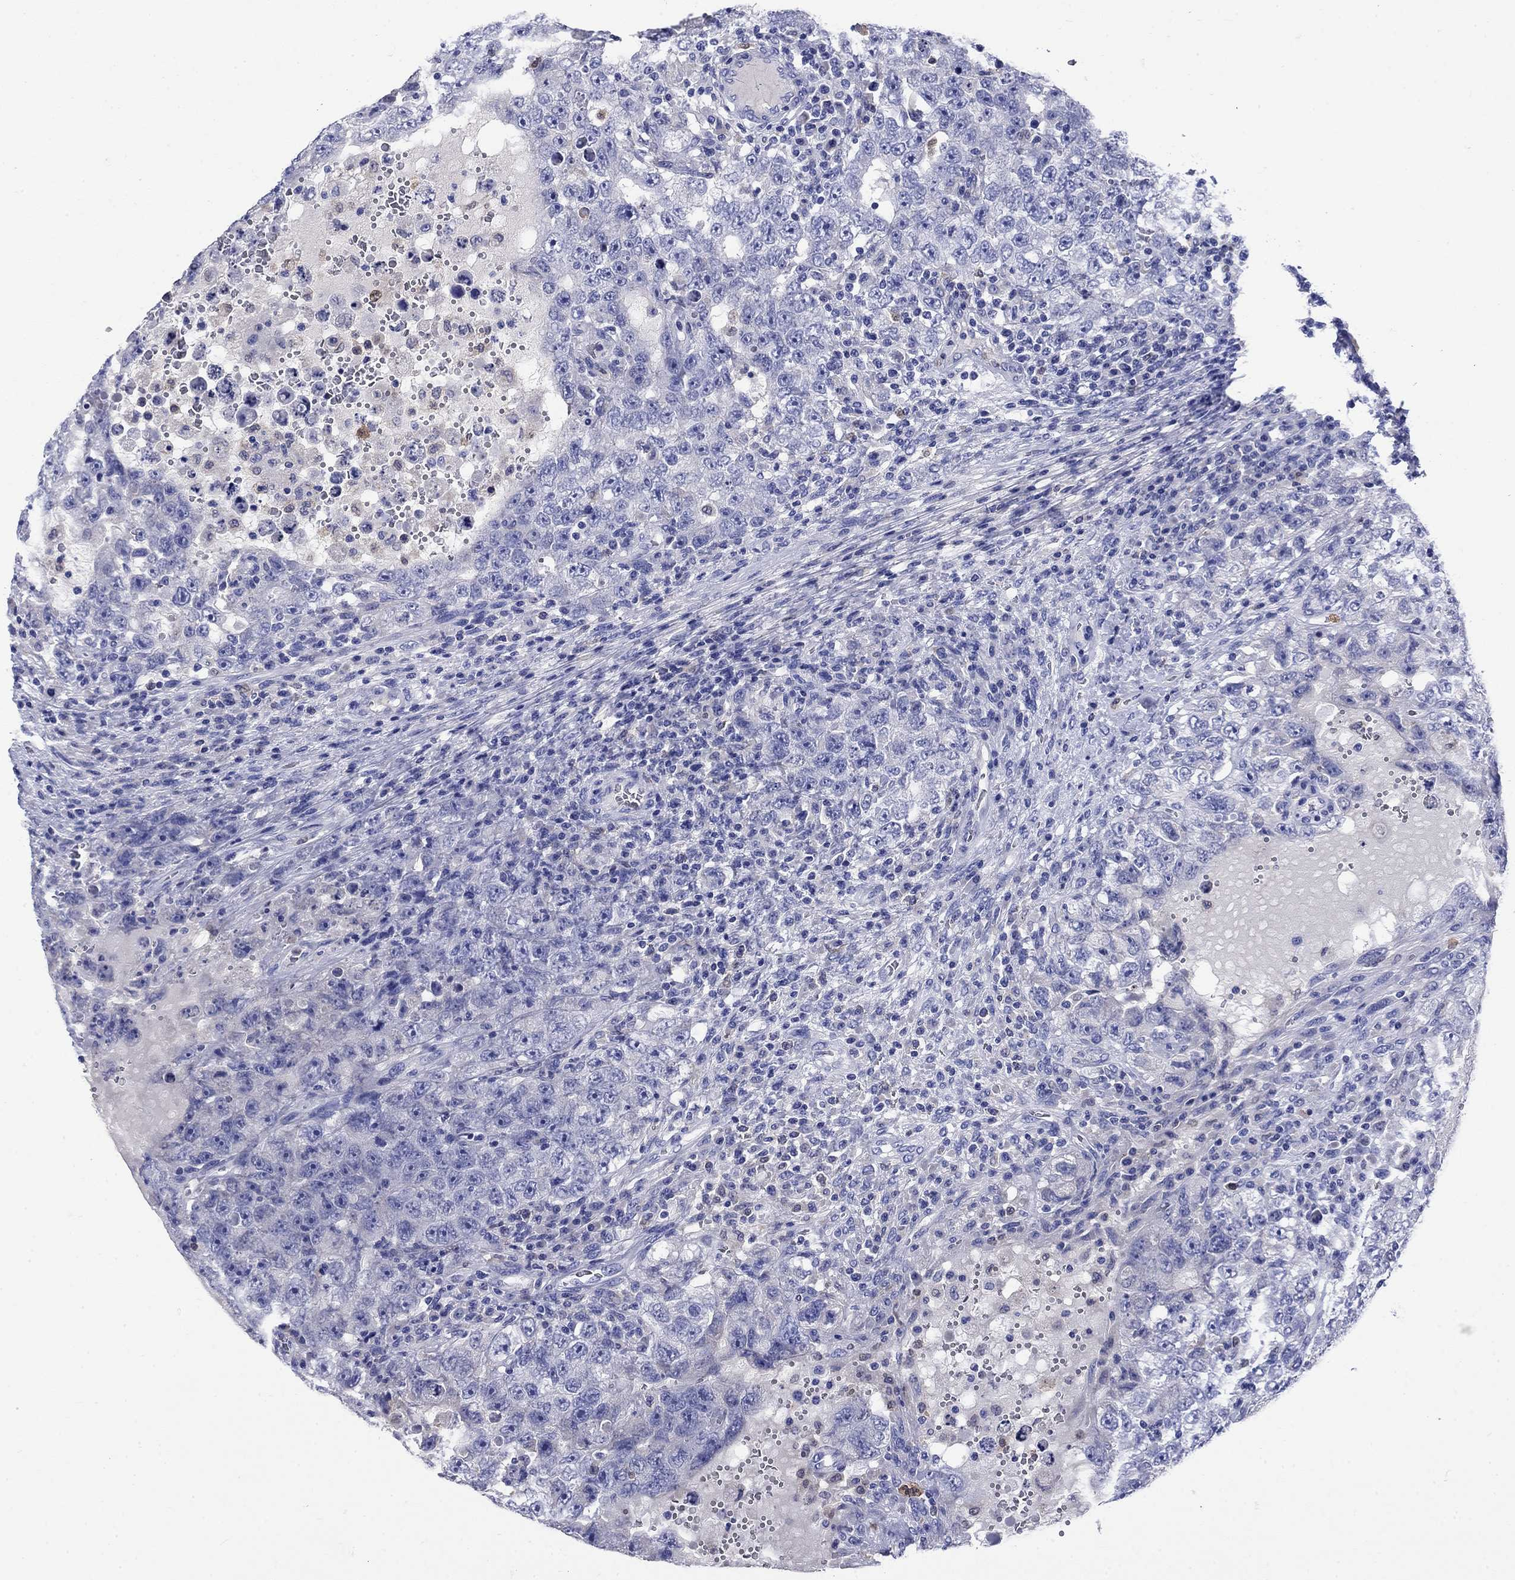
{"staining": {"intensity": "negative", "quantity": "none", "location": "none"}, "tissue": "testis cancer", "cell_type": "Tumor cells", "image_type": "cancer", "snomed": [{"axis": "morphology", "description": "Carcinoma, Embryonal, NOS"}, {"axis": "topography", "description": "Testis"}], "caption": "This is an immunohistochemistry histopathology image of testis embryonal carcinoma. There is no positivity in tumor cells.", "gene": "TFR2", "patient": {"sex": "male", "age": 26}}